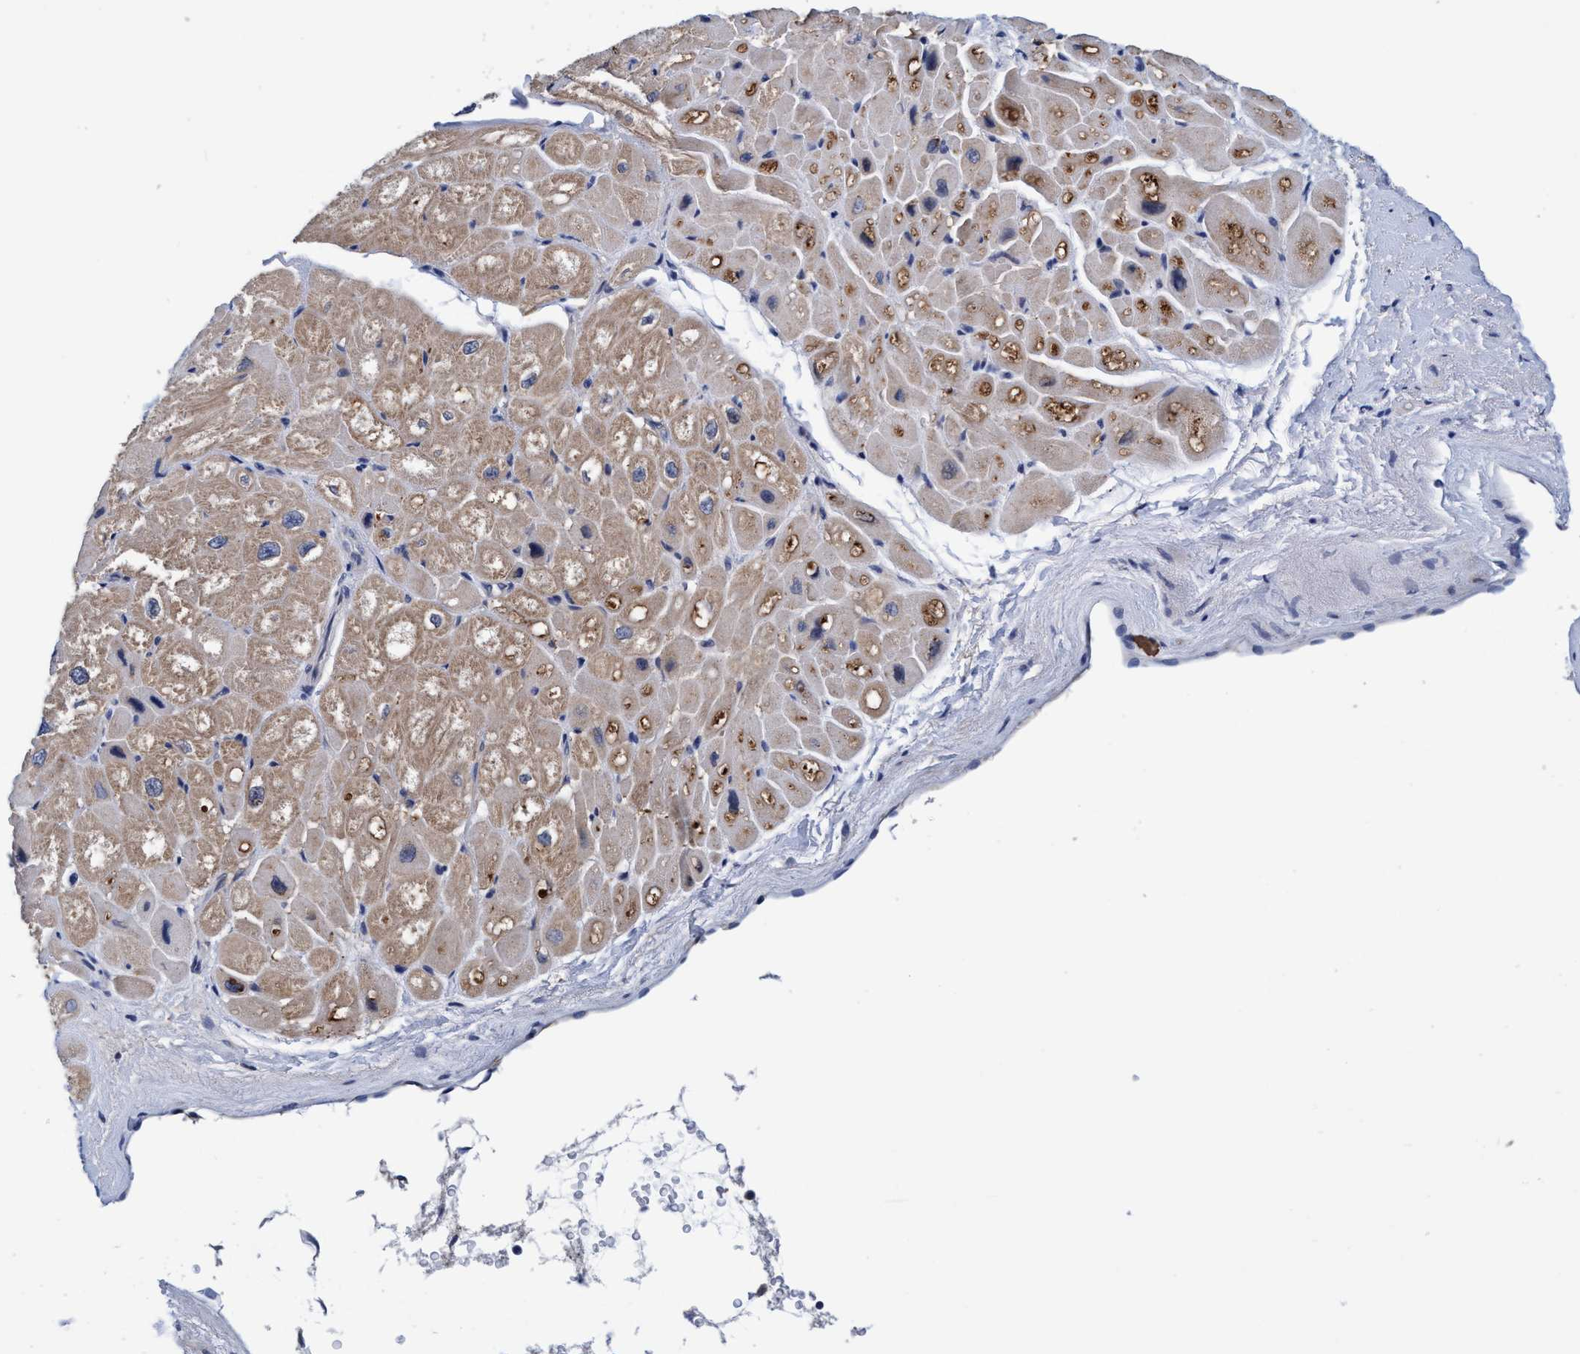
{"staining": {"intensity": "weak", "quantity": "25%-75%", "location": "cytoplasmic/membranous"}, "tissue": "heart muscle", "cell_type": "Cardiomyocytes", "image_type": "normal", "snomed": [{"axis": "morphology", "description": "Normal tissue, NOS"}, {"axis": "topography", "description": "Heart"}], "caption": "The image displays staining of normal heart muscle, revealing weak cytoplasmic/membranous protein expression (brown color) within cardiomyocytes.", "gene": "CALCOCO2", "patient": {"sex": "male", "age": 49}}